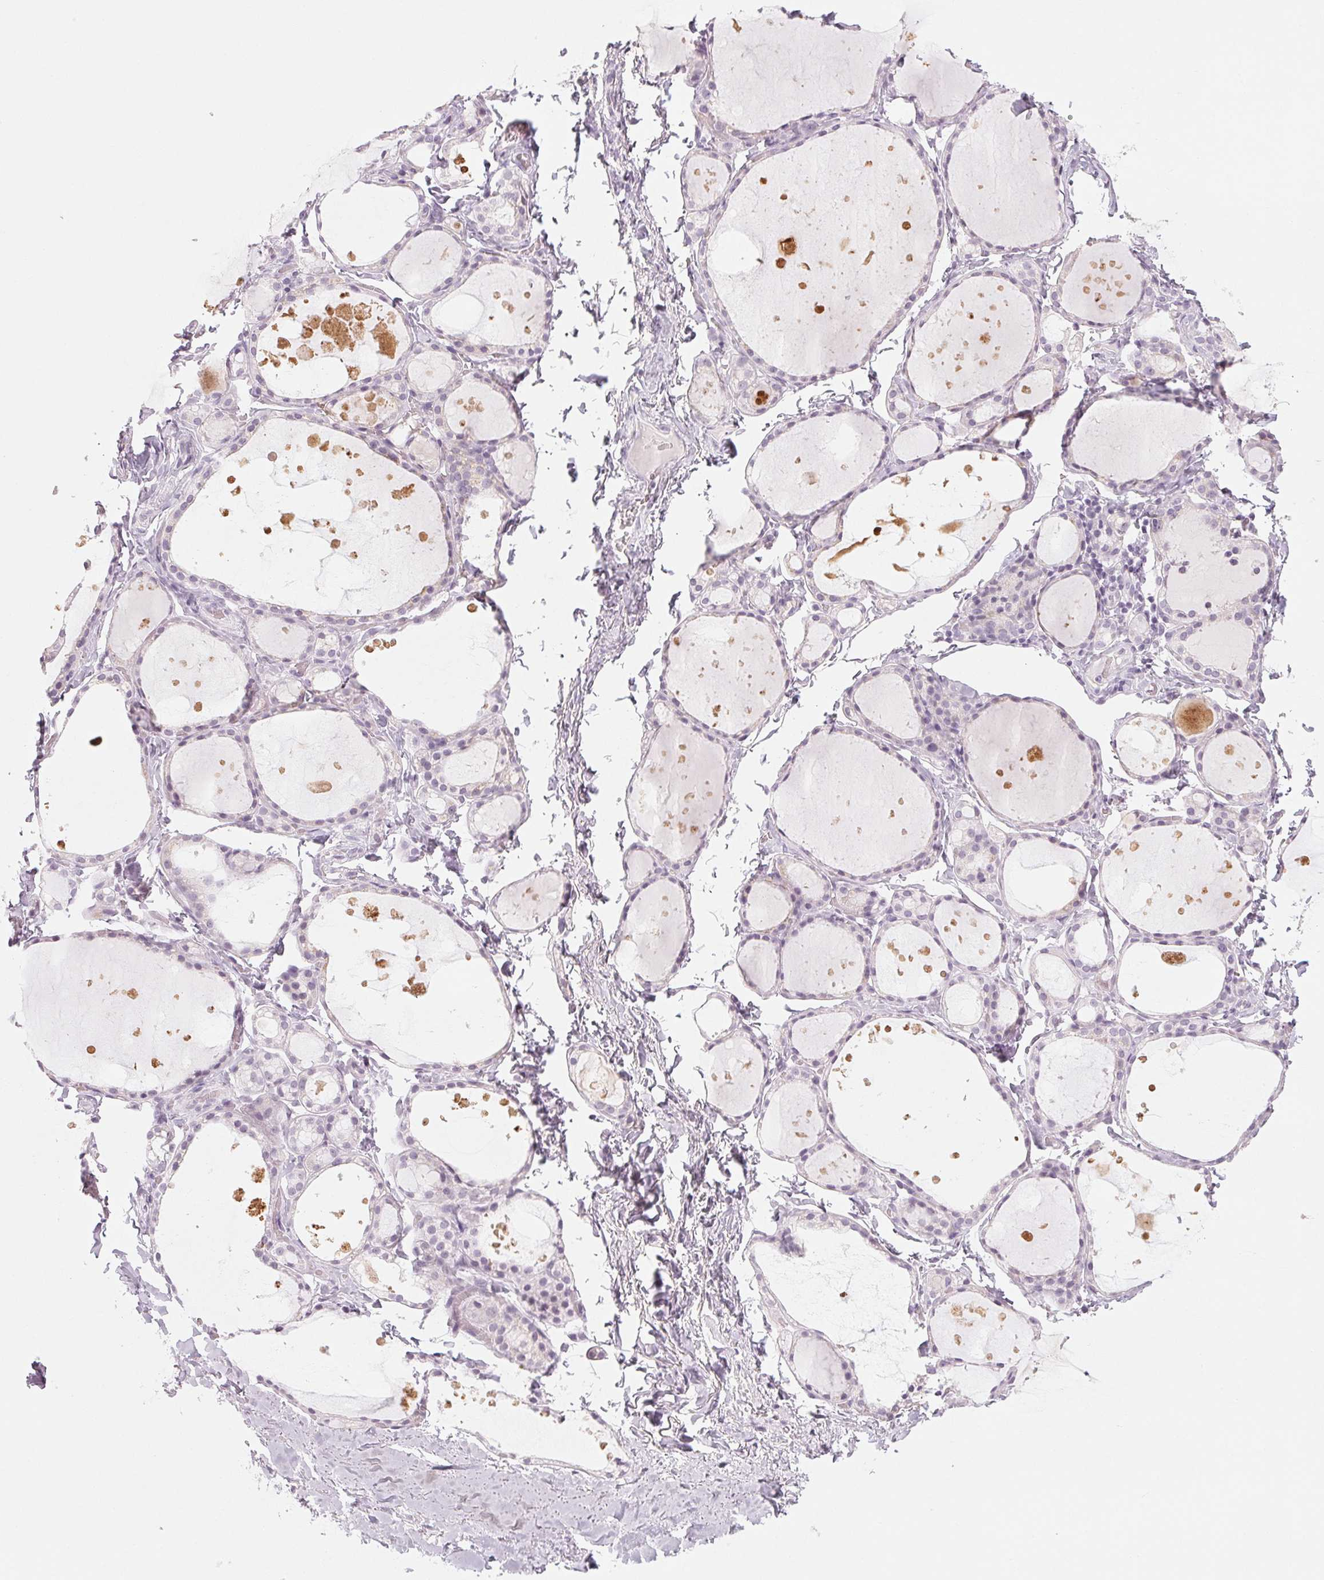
{"staining": {"intensity": "negative", "quantity": "none", "location": "none"}, "tissue": "thyroid gland", "cell_type": "Glandular cells", "image_type": "normal", "snomed": [{"axis": "morphology", "description": "Normal tissue, NOS"}, {"axis": "topography", "description": "Thyroid gland"}], "caption": "Immunohistochemistry photomicrograph of normal thyroid gland: thyroid gland stained with DAB (3,3'-diaminobenzidine) exhibits no significant protein positivity in glandular cells.", "gene": "EHHADH", "patient": {"sex": "male", "age": 68}}